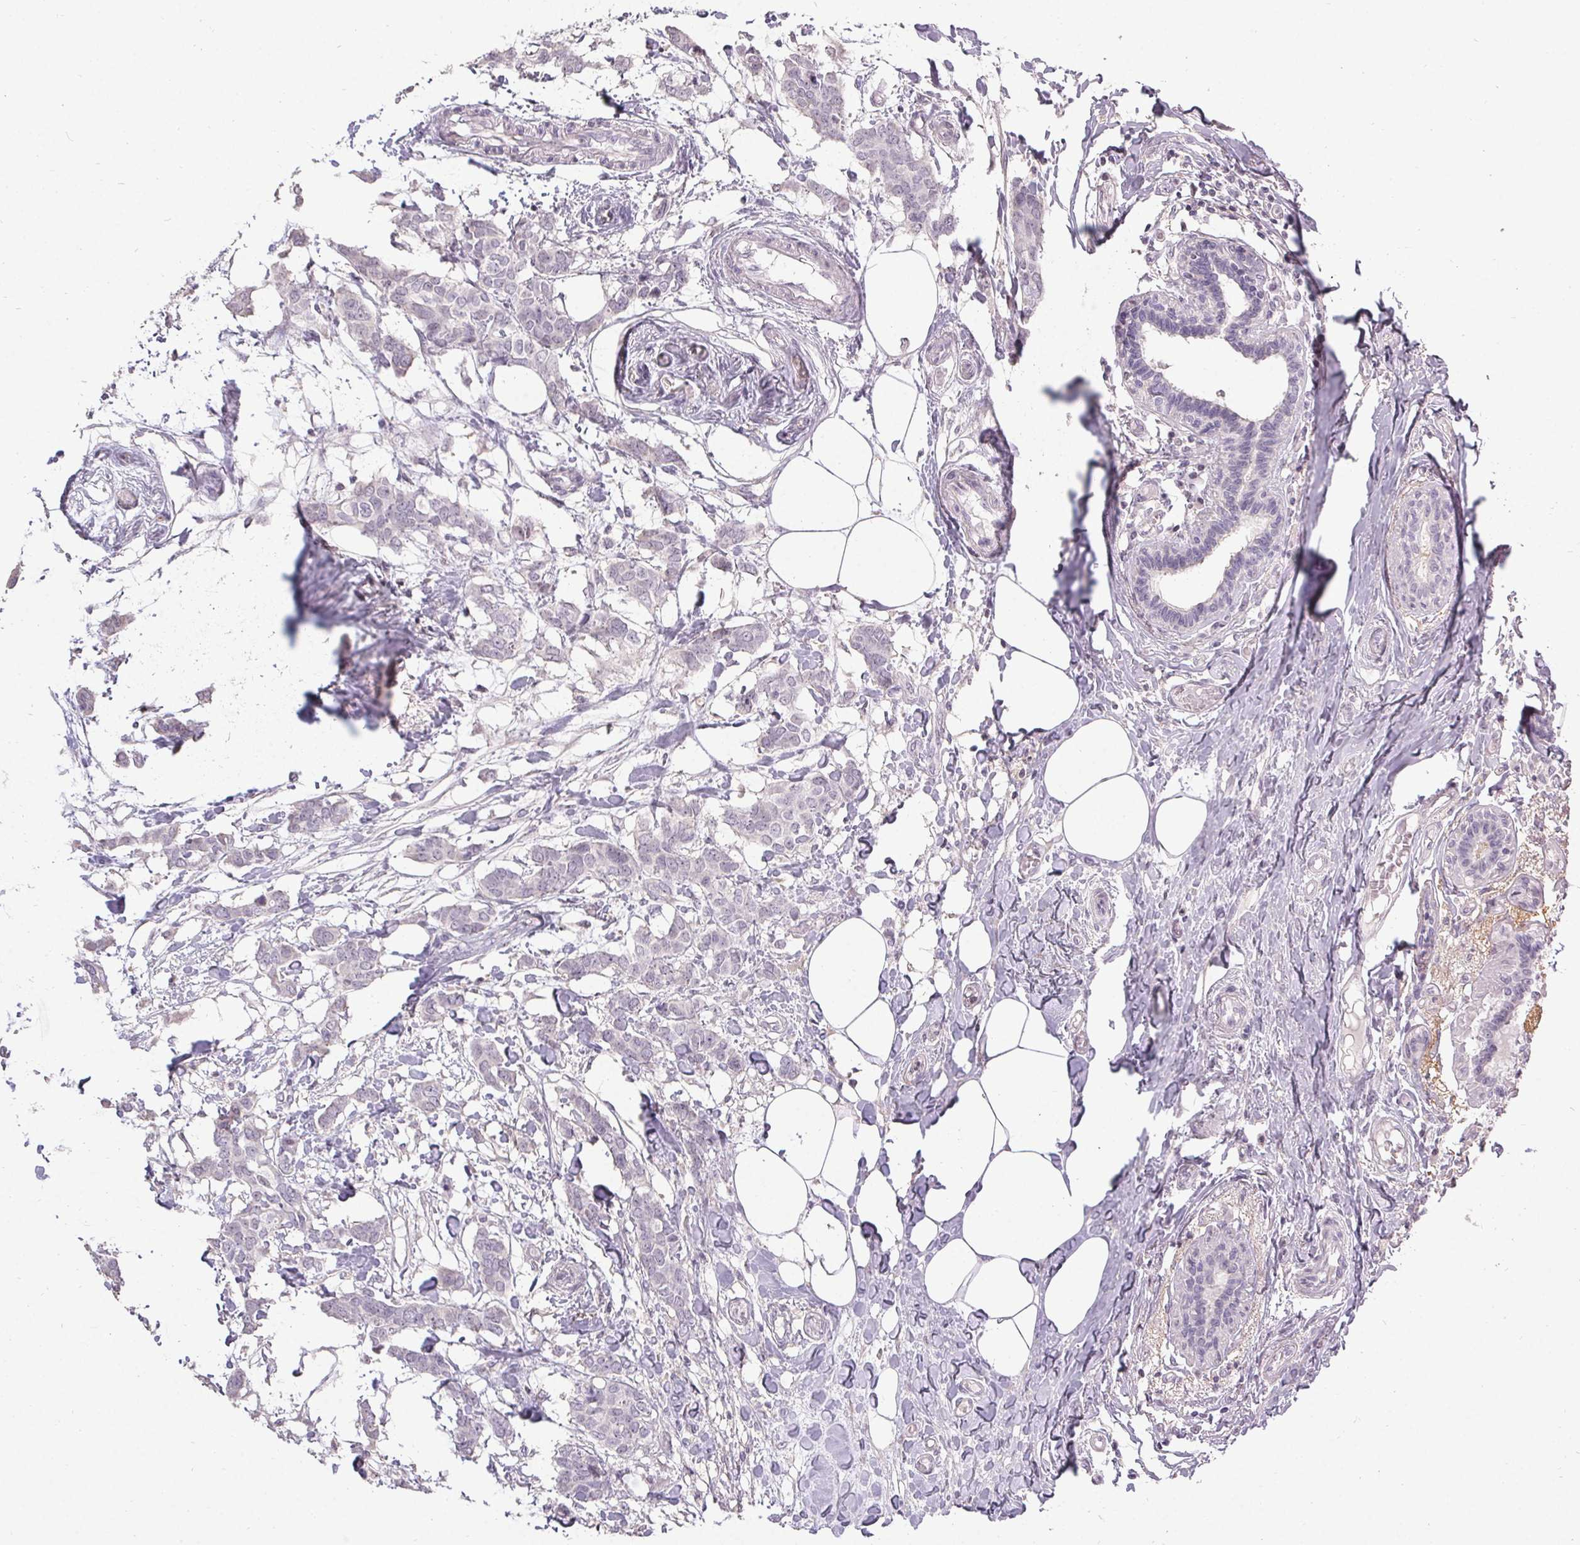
{"staining": {"intensity": "negative", "quantity": "none", "location": "none"}, "tissue": "breast cancer", "cell_type": "Tumor cells", "image_type": "cancer", "snomed": [{"axis": "morphology", "description": "Duct carcinoma"}, {"axis": "topography", "description": "Breast"}], "caption": "This is an IHC micrograph of breast invasive ductal carcinoma. There is no positivity in tumor cells.", "gene": "PMEL", "patient": {"sex": "female", "age": 62}}